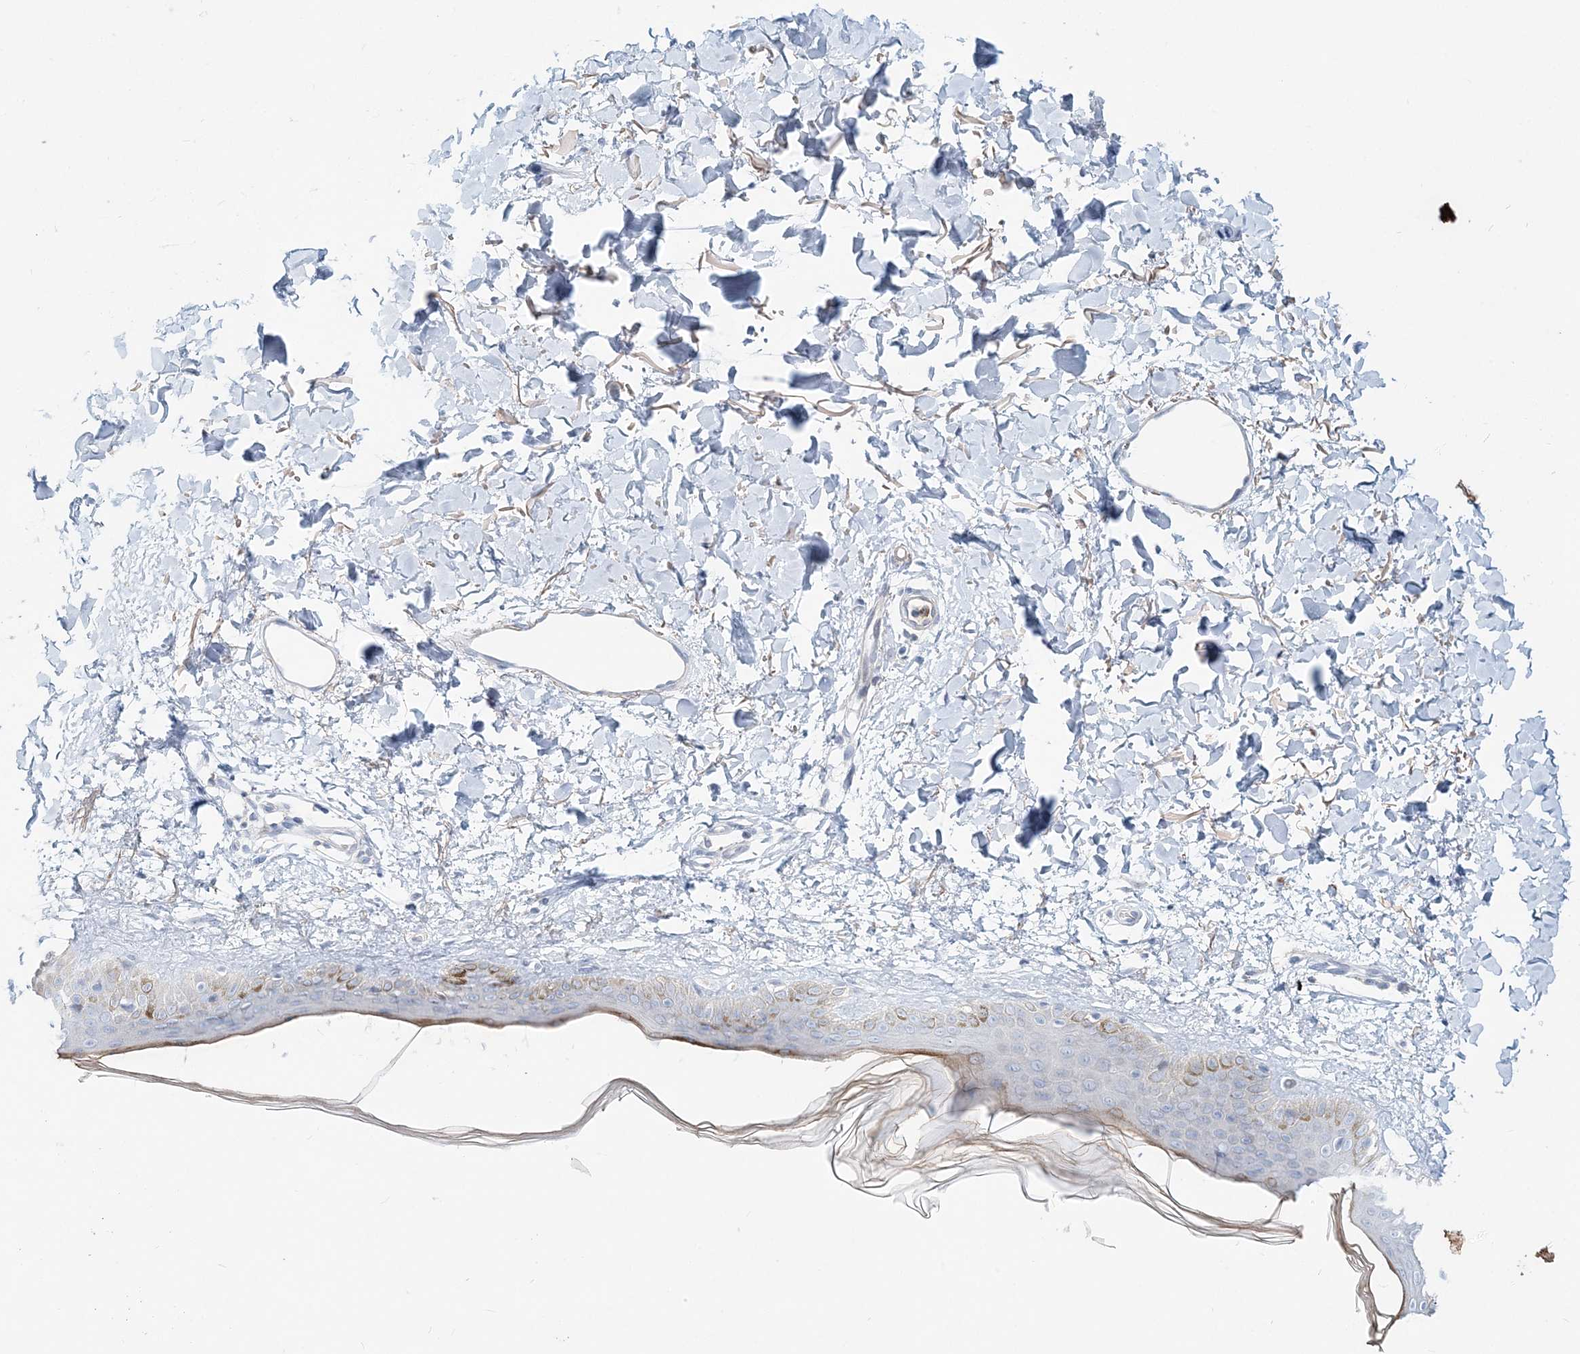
{"staining": {"intensity": "negative", "quantity": "none", "location": "none"}, "tissue": "skin", "cell_type": "Fibroblasts", "image_type": "normal", "snomed": [{"axis": "morphology", "description": "Normal tissue, NOS"}, {"axis": "topography", "description": "Skin"}], "caption": "Immunohistochemistry image of unremarkable human skin stained for a protein (brown), which exhibits no staining in fibroblasts.", "gene": "DNAH5", "patient": {"sex": "female", "age": 58}}